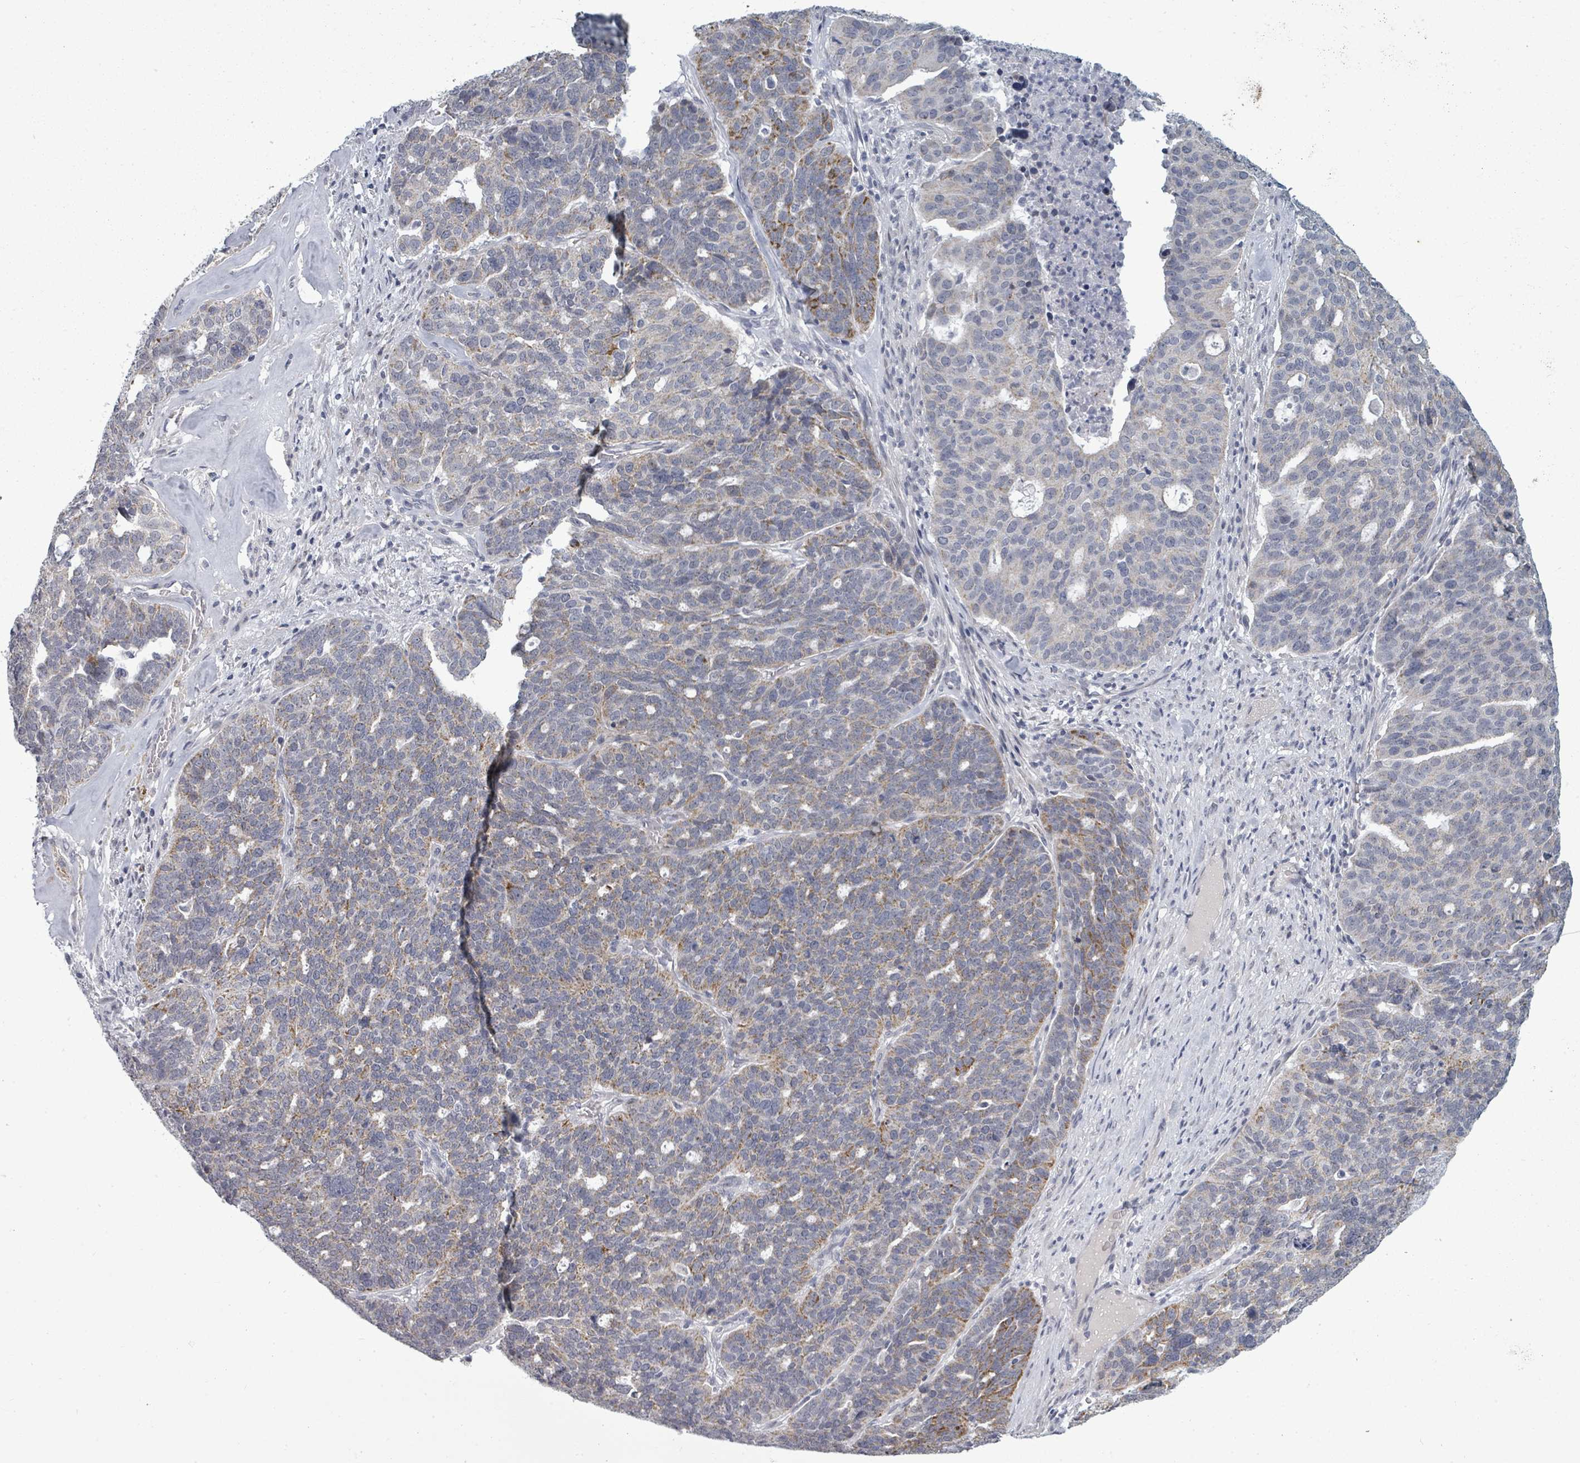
{"staining": {"intensity": "moderate", "quantity": "25%-75%", "location": "cytoplasmic/membranous"}, "tissue": "ovarian cancer", "cell_type": "Tumor cells", "image_type": "cancer", "snomed": [{"axis": "morphology", "description": "Cystadenocarcinoma, serous, NOS"}, {"axis": "topography", "description": "Ovary"}], "caption": "A micrograph of ovarian cancer (serous cystadenocarcinoma) stained for a protein shows moderate cytoplasmic/membranous brown staining in tumor cells.", "gene": "PTPN20", "patient": {"sex": "female", "age": 59}}